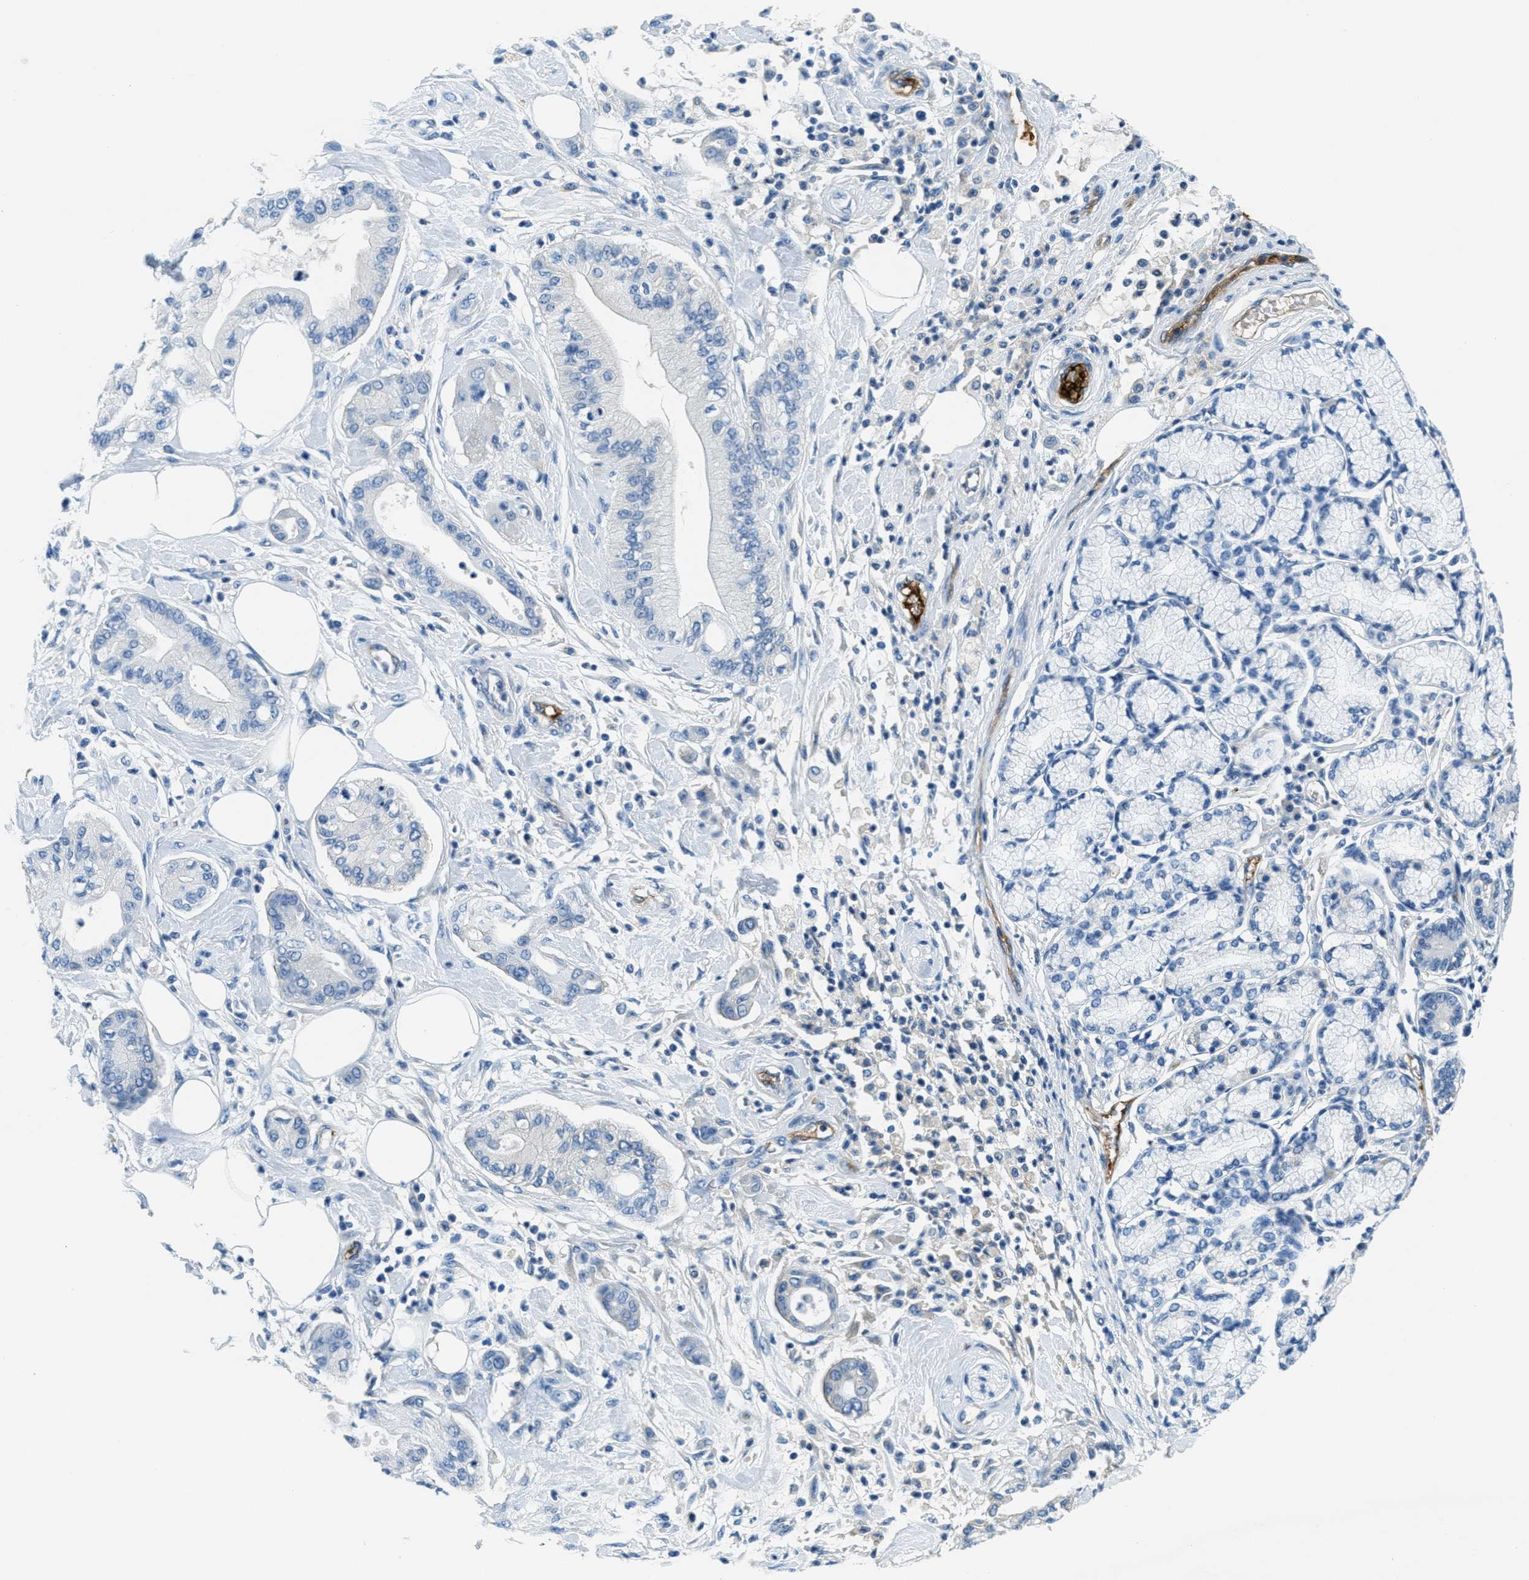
{"staining": {"intensity": "negative", "quantity": "none", "location": "none"}, "tissue": "pancreatic cancer", "cell_type": "Tumor cells", "image_type": "cancer", "snomed": [{"axis": "morphology", "description": "Adenocarcinoma, NOS"}, {"axis": "morphology", "description": "Adenocarcinoma, metastatic, NOS"}, {"axis": "topography", "description": "Lymph node"}, {"axis": "topography", "description": "Pancreas"}, {"axis": "topography", "description": "Duodenum"}], "caption": "The histopathology image displays no staining of tumor cells in pancreatic metastatic adenocarcinoma.", "gene": "A2M", "patient": {"sex": "female", "age": 64}}